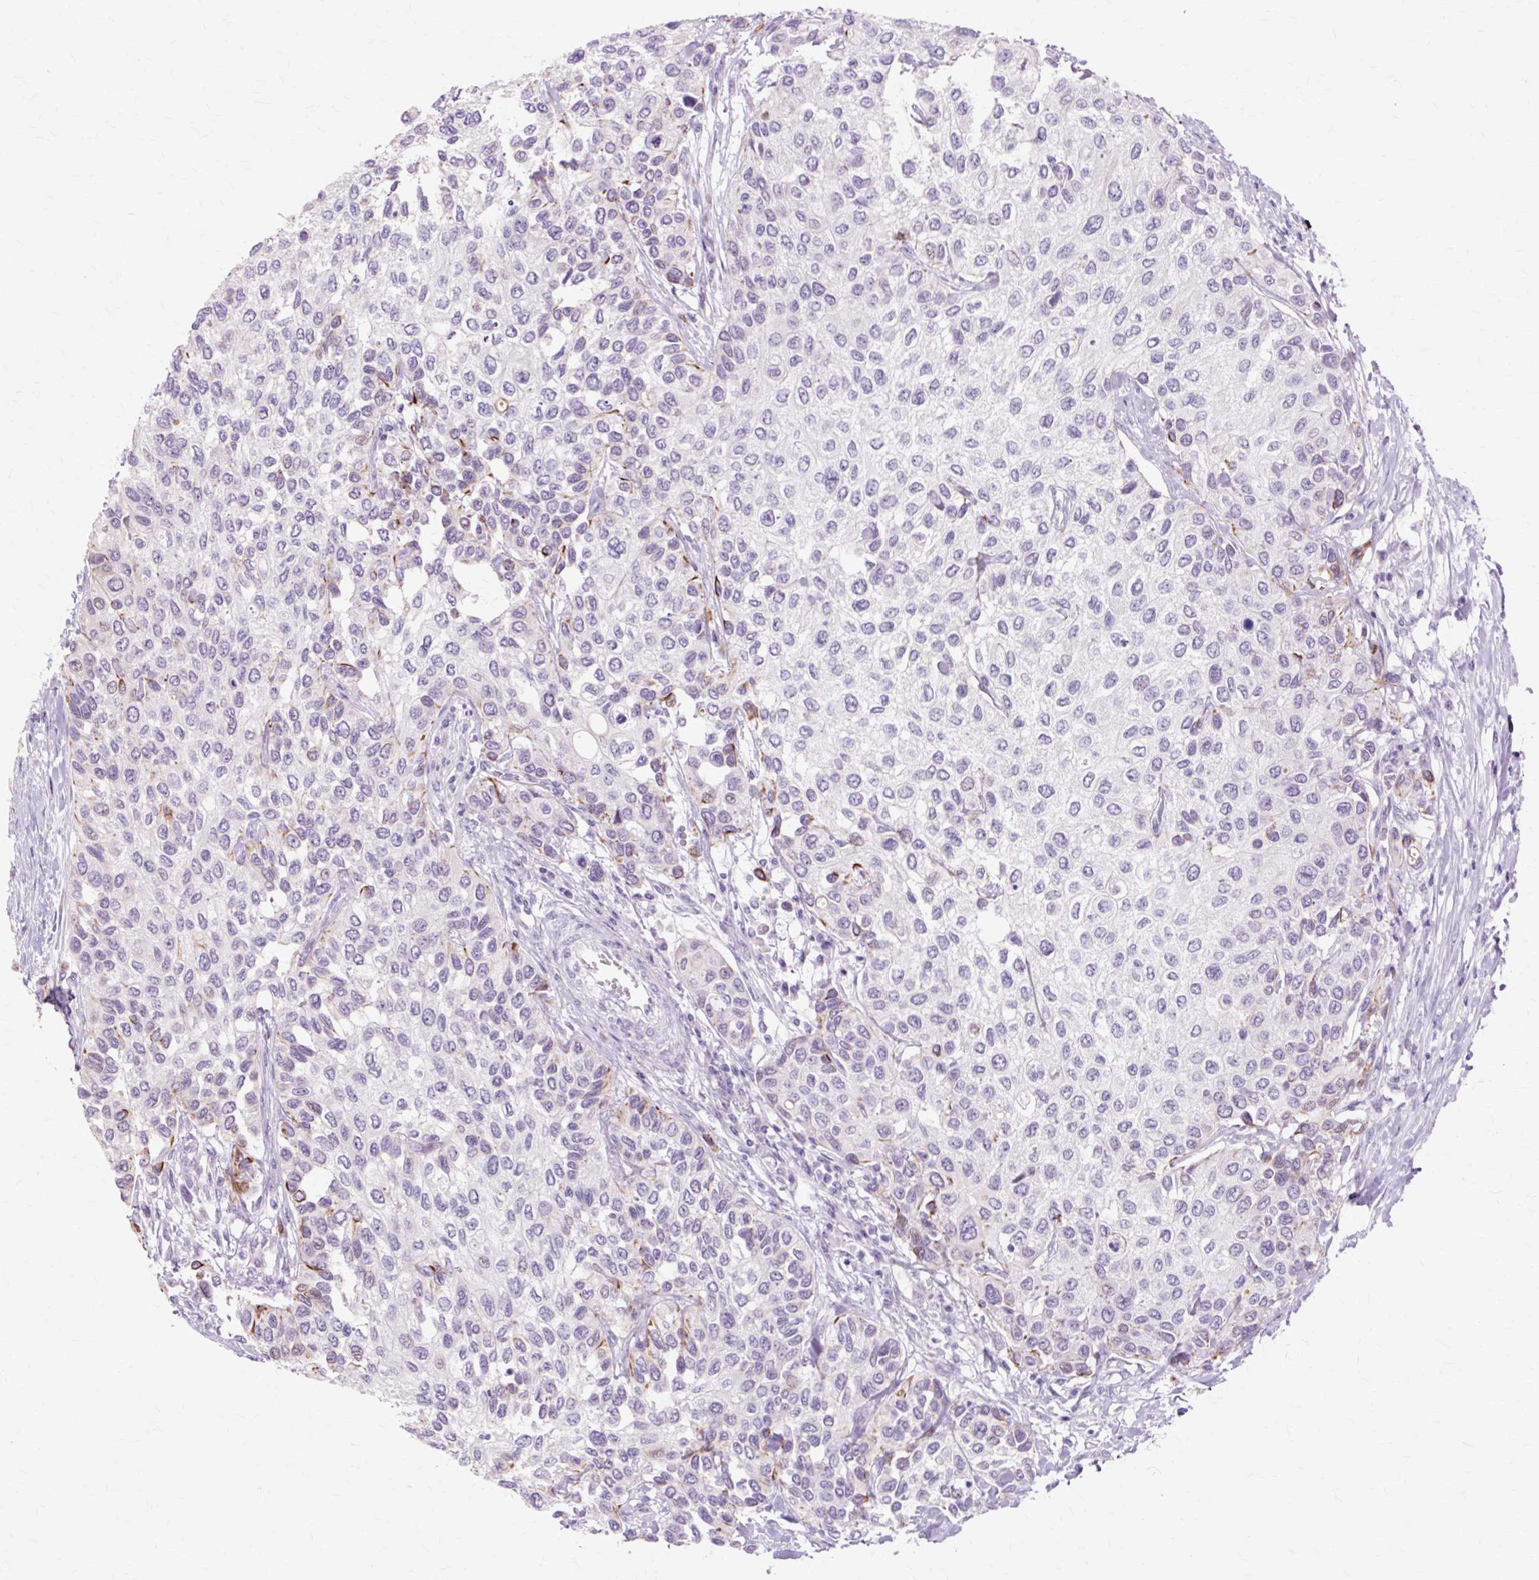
{"staining": {"intensity": "moderate", "quantity": "<25%", "location": "cytoplasmic/membranous"}, "tissue": "urothelial cancer", "cell_type": "Tumor cells", "image_type": "cancer", "snomed": [{"axis": "morphology", "description": "Normal tissue, NOS"}, {"axis": "morphology", "description": "Urothelial carcinoma, High grade"}, {"axis": "topography", "description": "Vascular tissue"}, {"axis": "topography", "description": "Urinary bladder"}], "caption": "DAB (3,3'-diaminobenzidine) immunohistochemical staining of urothelial cancer displays moderate cytoplasmic/membranous protein expression in approximately <25% of tumor cells.", "gene": "IRX2", "patient": {"sex": "female", "age": 56}}